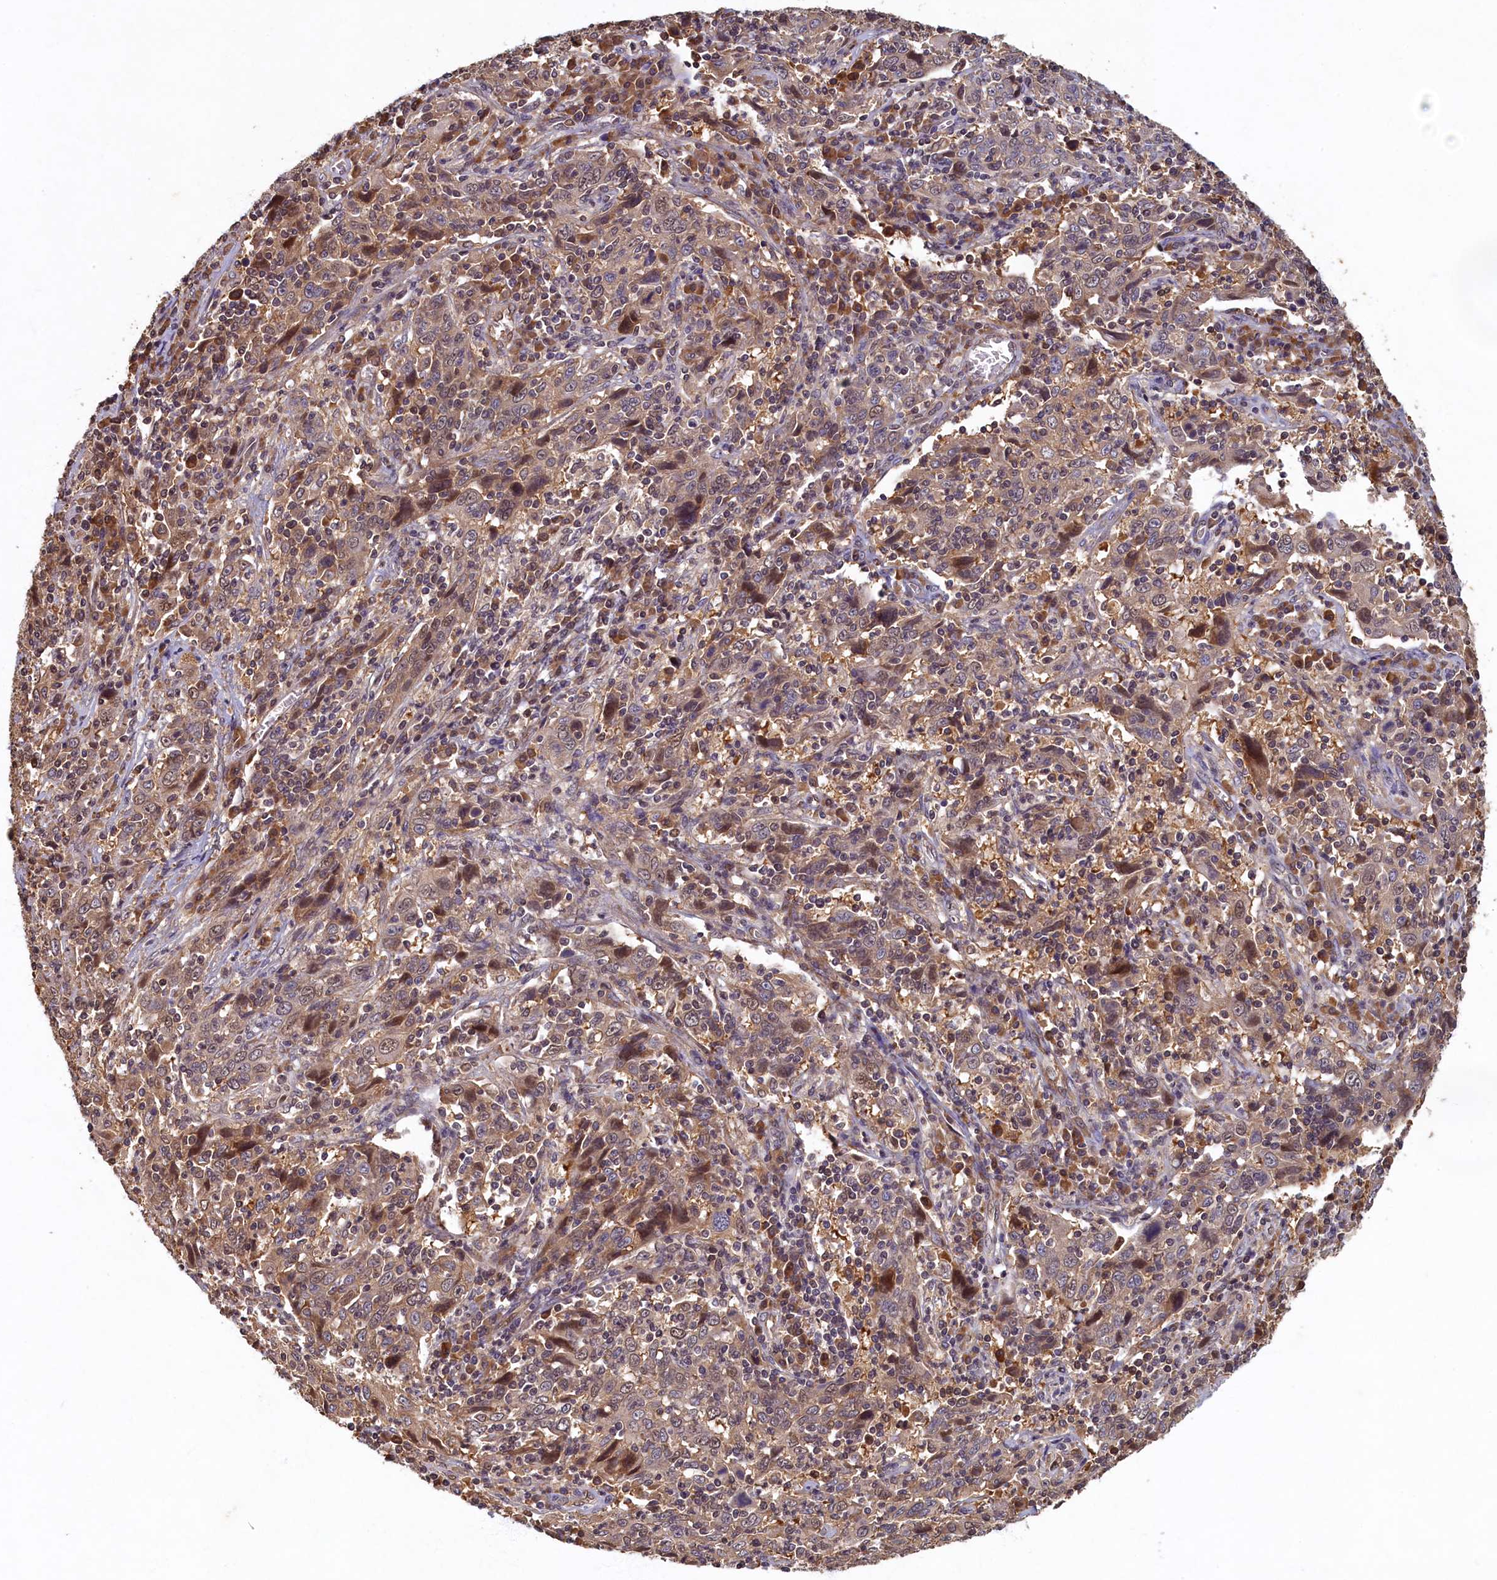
{"staining": {"intensity": "weak", "quantity": "25%-75%", "location": "cytoplasmic/membranous"}, "tissue": "cervical cancer", "cell_type": "Tumor cells", "image_type": "cancer", "snomed": [{"axis": "morphology", "description": "Squamous cell carcinoma, NOS"}, {"axis": "topography", "description": "Cervix"}], "caption": "This is a micrograph of IHC staining of cervical squamous cell carcinoma, which shows weak positivity in the cytoplasmic/membranous of tumor cells.", "gene": "LCMT2", "patient": {"sex": "female", "age": 46}}